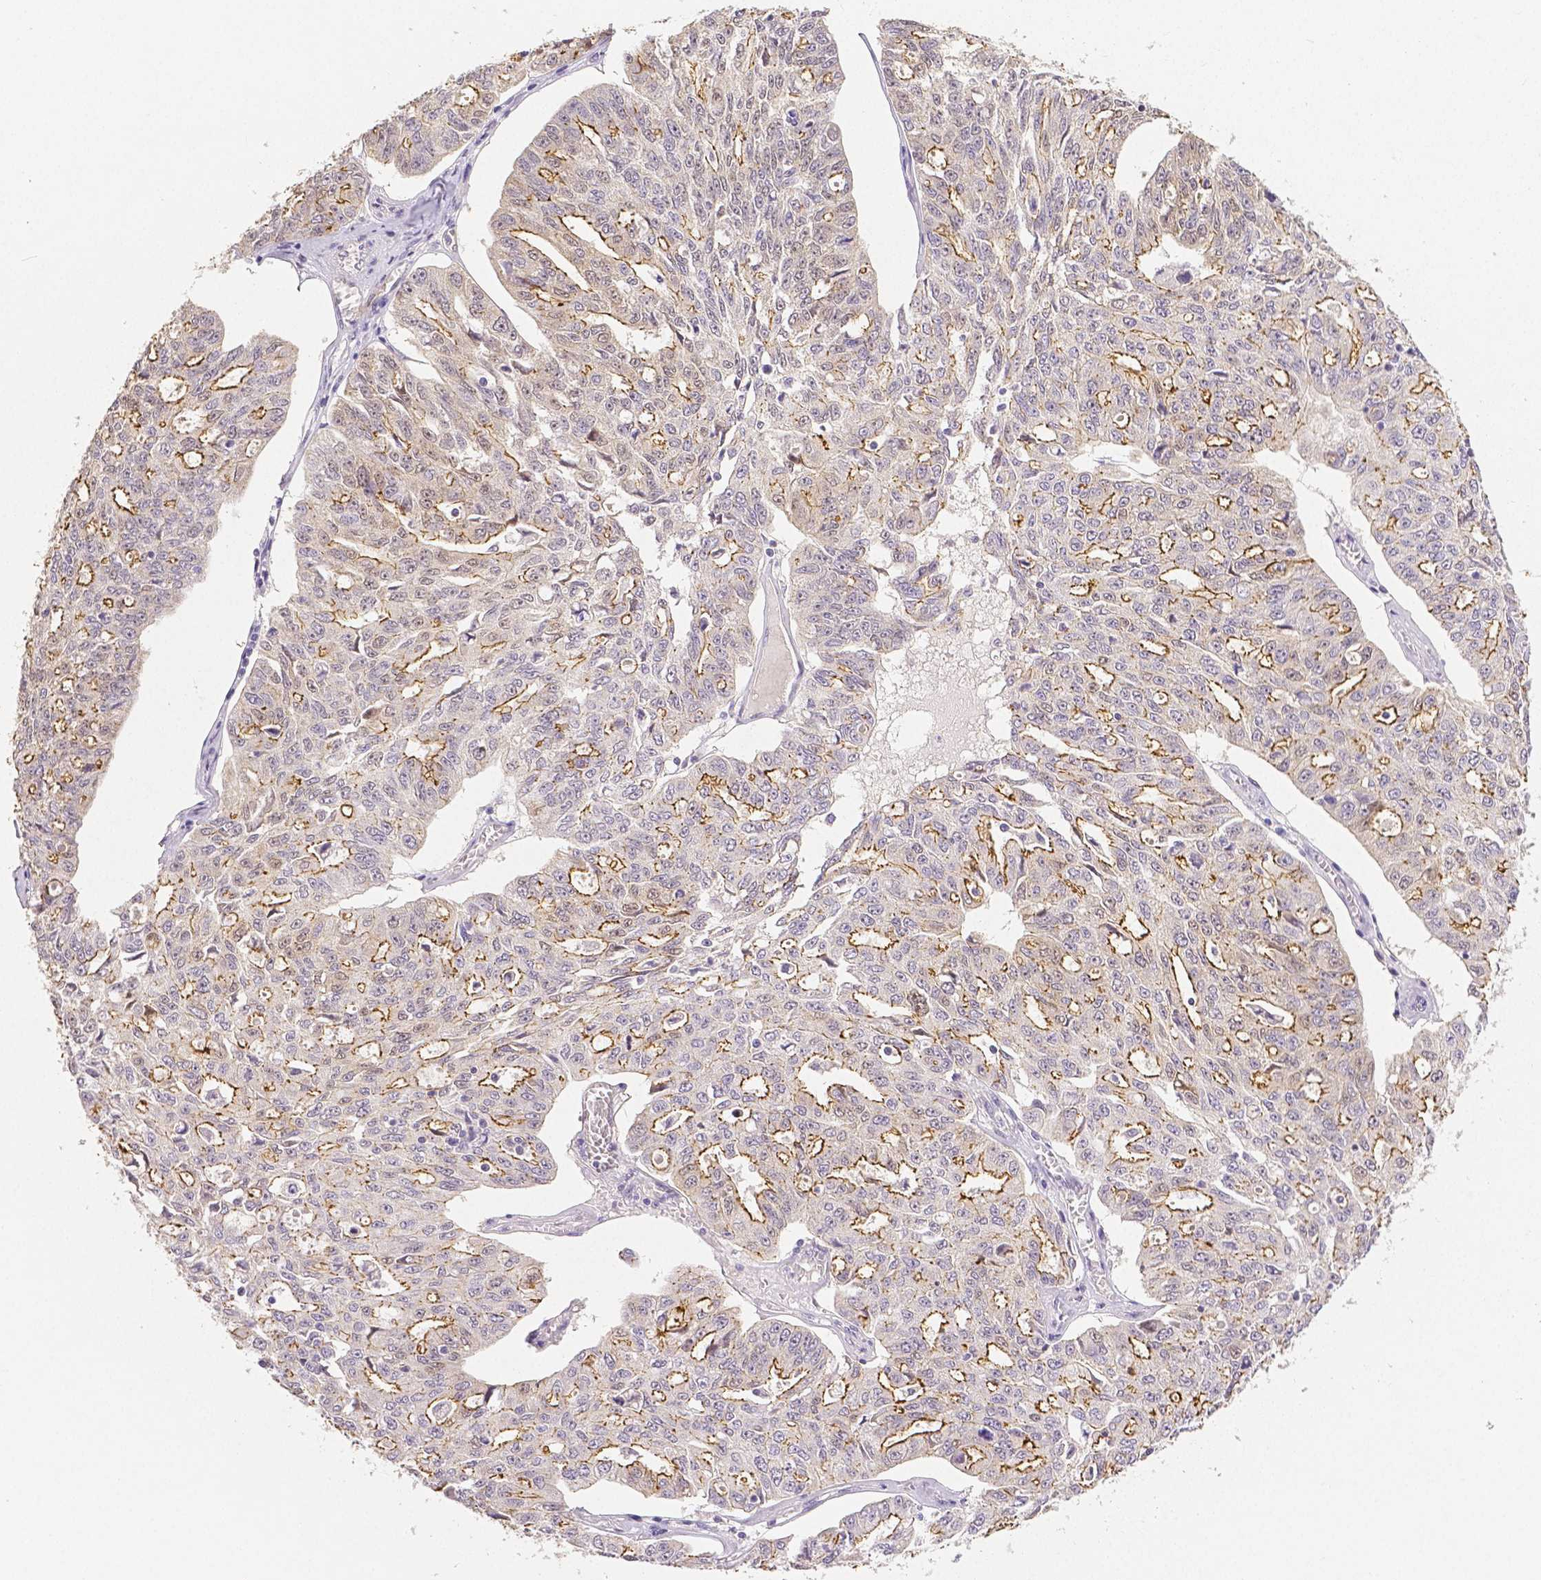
{"staining": {"intensity": "moderate", "quantity": "25%-75%", "location": "cytoplasmic/membranous"}, "tissue": "ovarian cancer", "cell_type": "Tumor cells", "image_type": "cancer", "snomed": [{"axis": "morphology", "description": "Carcinoma, endometroid"}, {"axis": "topography", "description": "Ovary"}], "caption": "Immunohistochemical staining of human endometroid carcinoma (ovarian) demonstrates moderate cytoplasmic/membranous protein positivity in about 25%-75% of tumor cells.", "gene": "OCLN", "patient": {"sex": "female", "age": 65}}